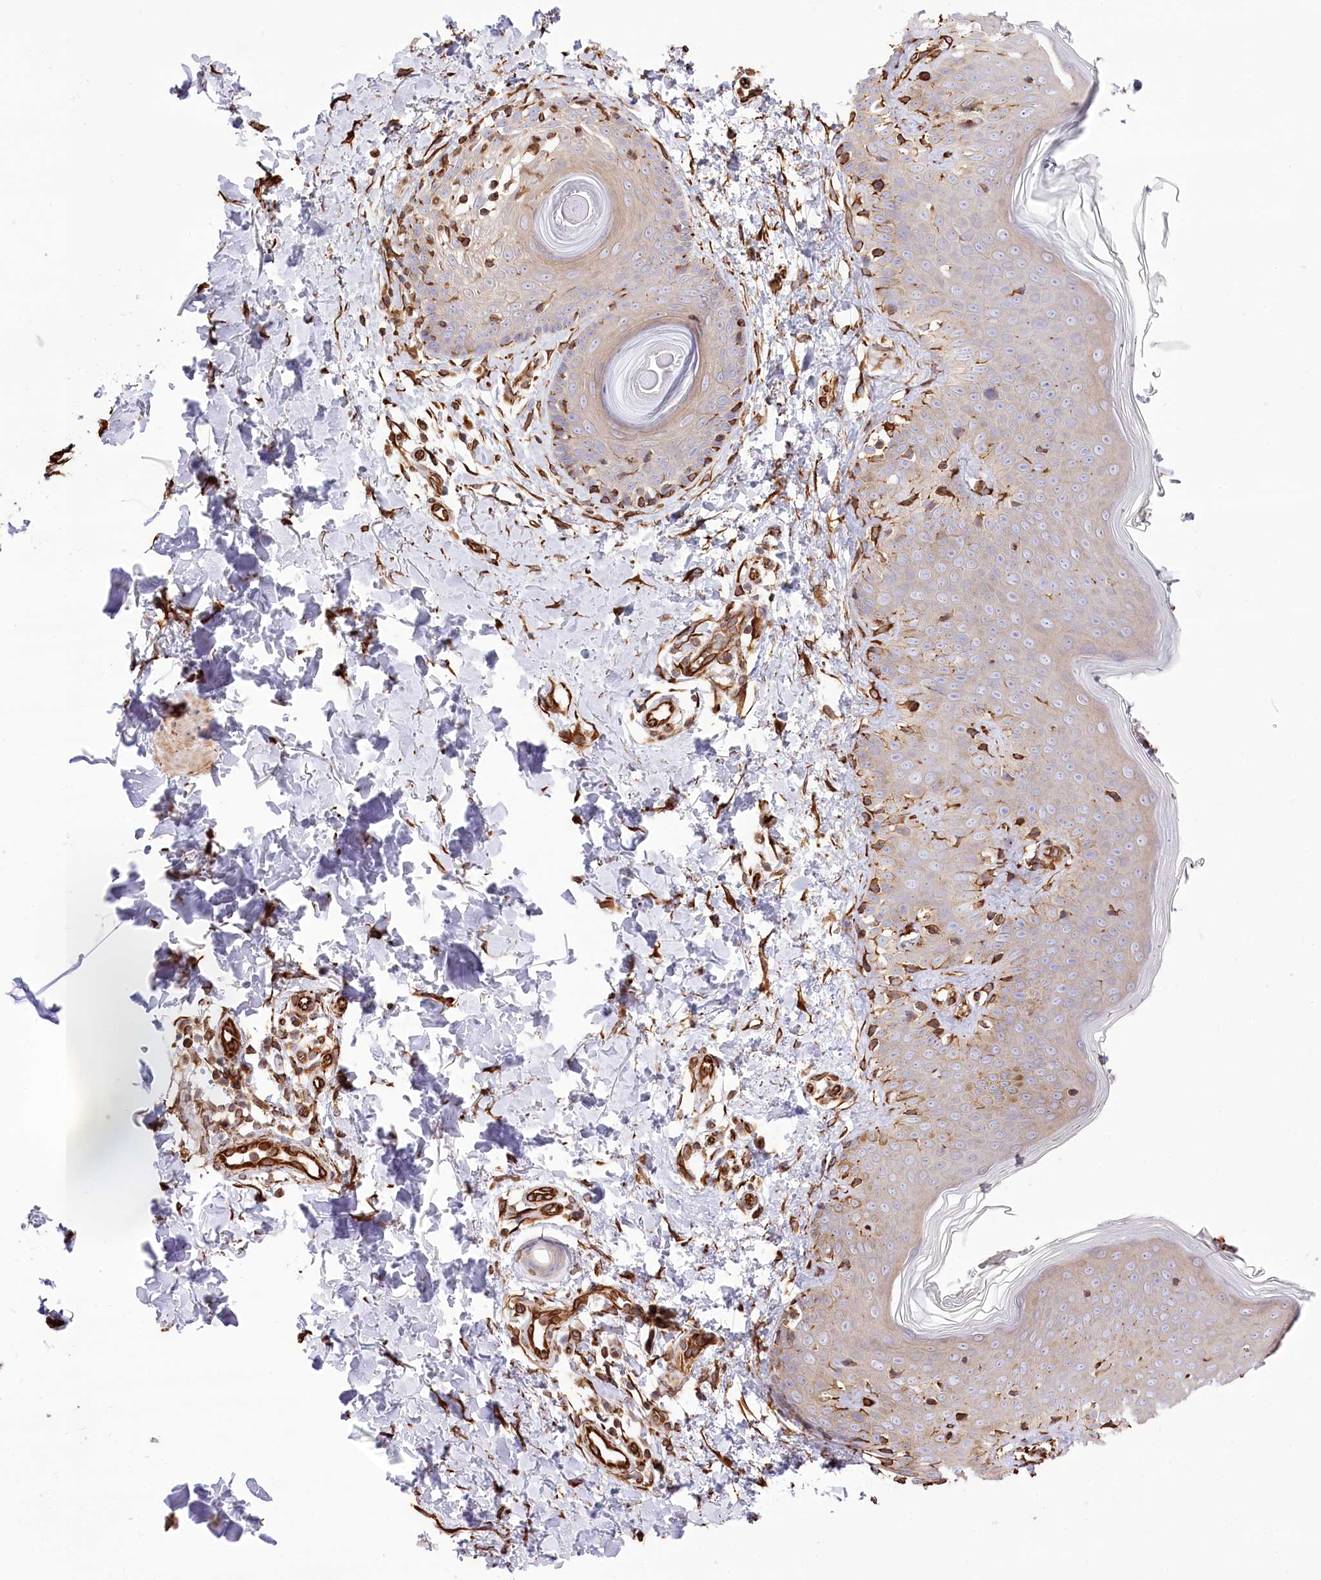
{"staining": {"intensity": "strong", "quantity": ">75%", "location": "cytoplasmic/membranous"}, "tissue": "skin", "cell_type": "Fibroblasts", "image_type": "normal", "snomed": [{"axis": "morphology", "description": "Normal tissue, NOS"}, {"axis": "topography", "description": "Skin"}], "caption": "Human skin stained for a protein (brown) reveals strong cytoplasmic/membranous positive expression in about >75% of fibroblasts.", "gene": "TTC1", "patient": {"sex": "male", "age": 37}}